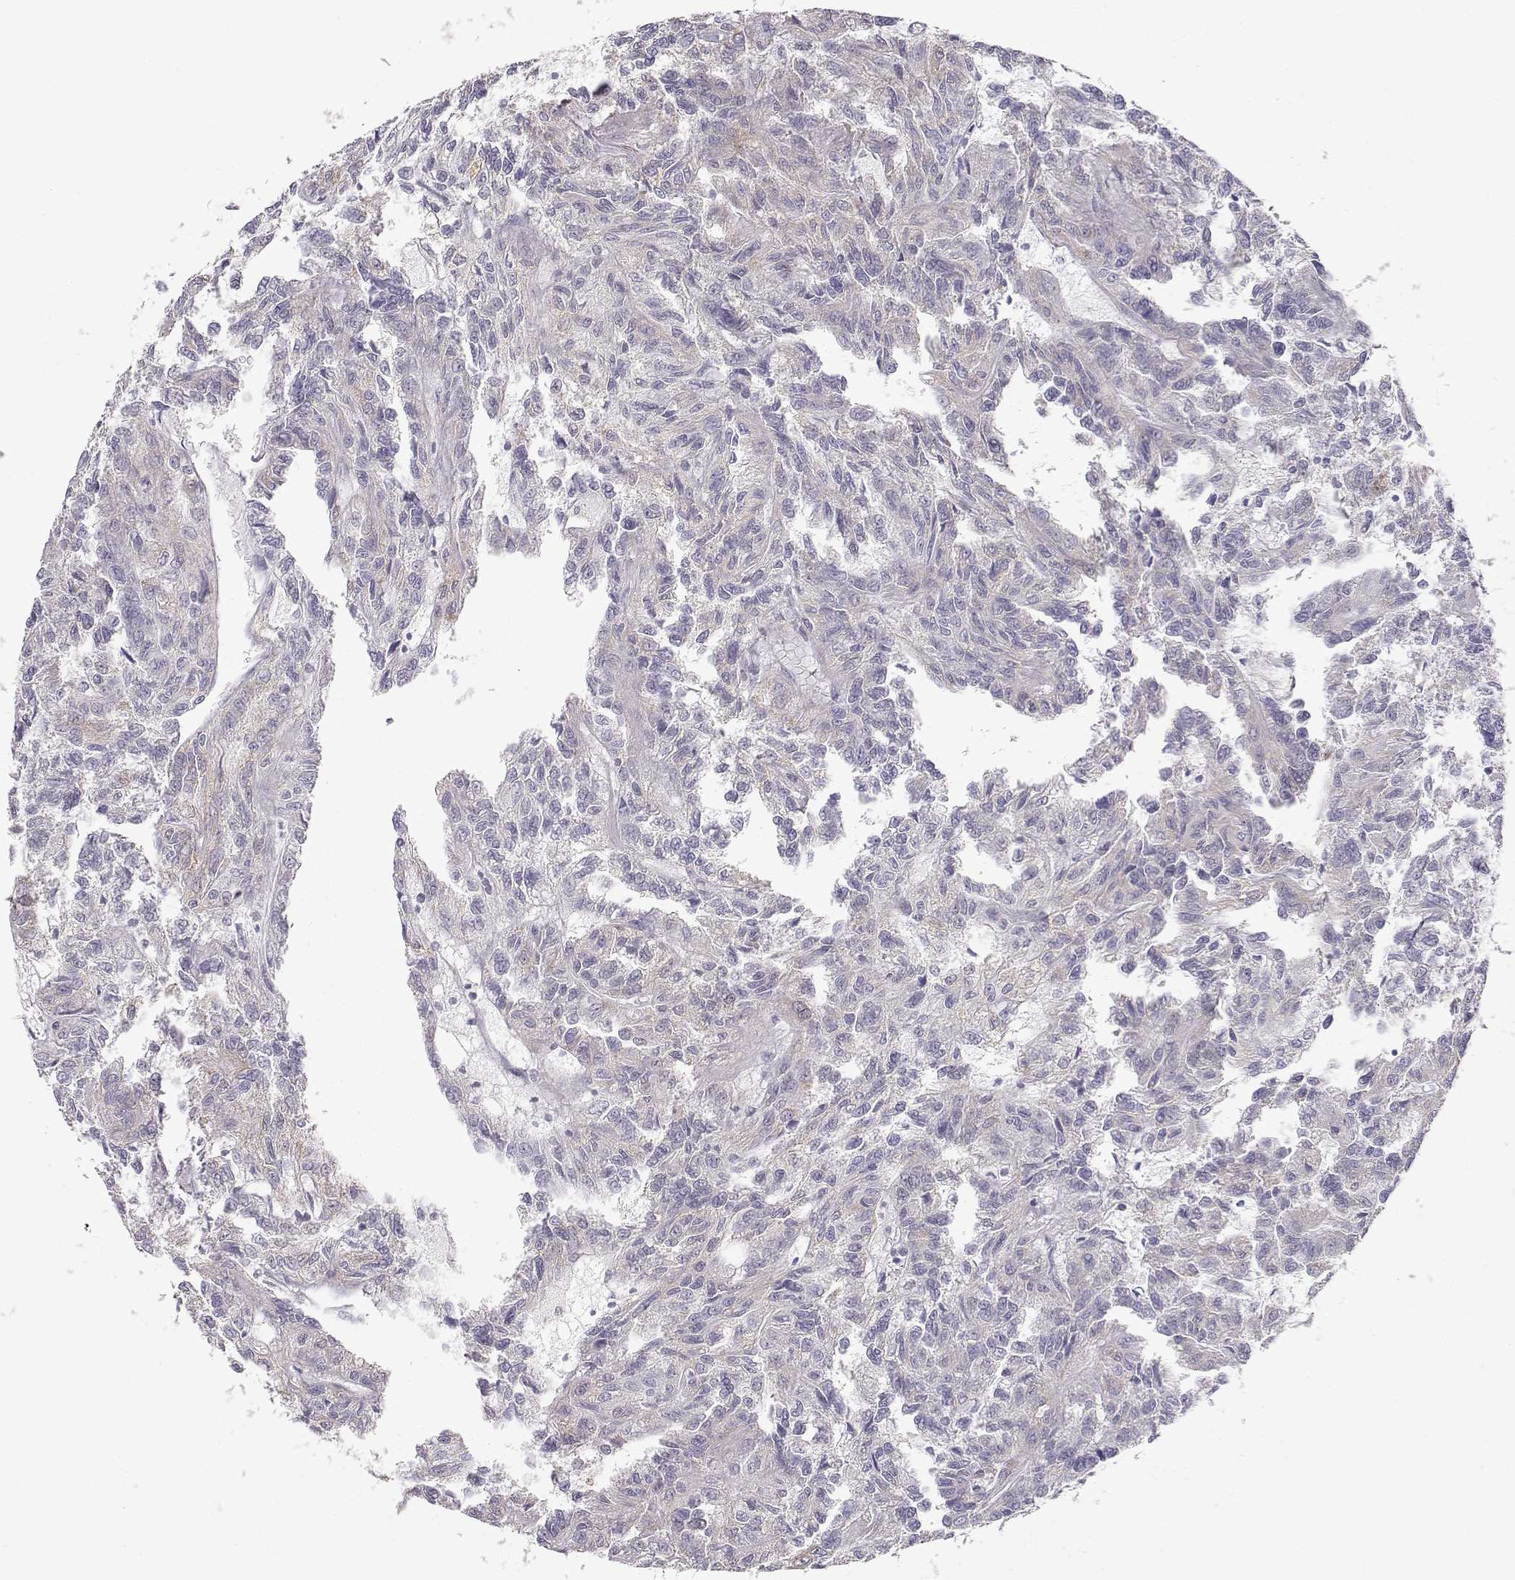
{"staining": {"intensity": "negative", "quantity": "none", "location": "none"}, "tissue": "renal cancer", "cell_type": "Tumor cells", "image_type": "cancer", "snomed": [{"axis": "morphology", "description": "Adenocarcinoma, NOS"}, {"axis": "topography", "description": "Kidney"}], "caption": "A high-resolution histopathology image shows IHC staining of renal cancer, which exhibits no significant positivity in tumor cells.", "gene": "TEPP", "patient": {"sex": "male", "age": 79}}